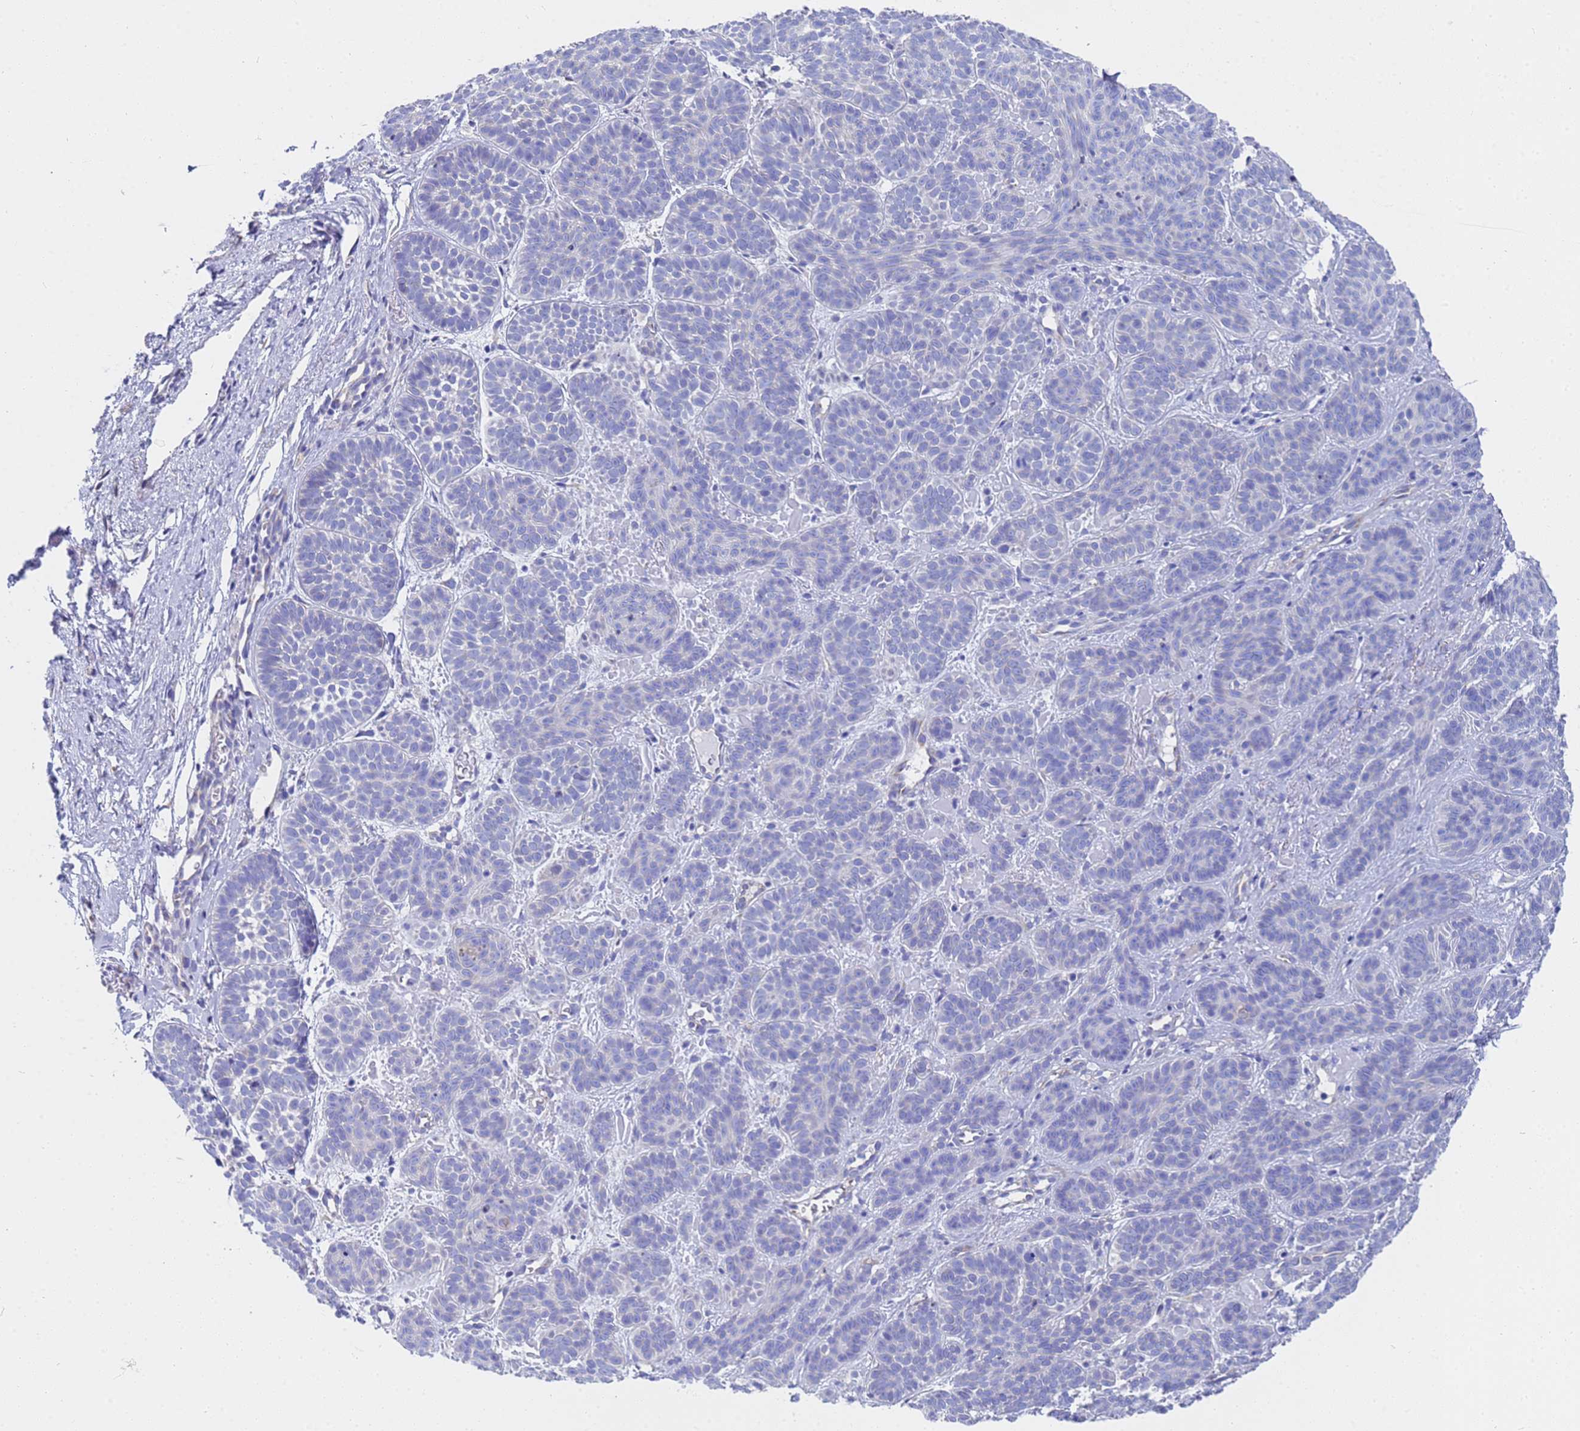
{"staining": {"intensity": "negative", "quantity": "none", "location": "none"}, "tissue": "skin cancer", "cell_type": "Tumor cells", "image_type": "cancer", "snomed": [{"axis": "morphology", "description": "Basal cell carcinoma"}, {"axis": "topography", "description": "Skin"}], "caption": "IHC micrograph of human skin cancer stained for a protein (brown), which demonstrates no staining in tumor cells.", "gene": "TM4SF4", "patient": {"sex": "male", "age": 85}}